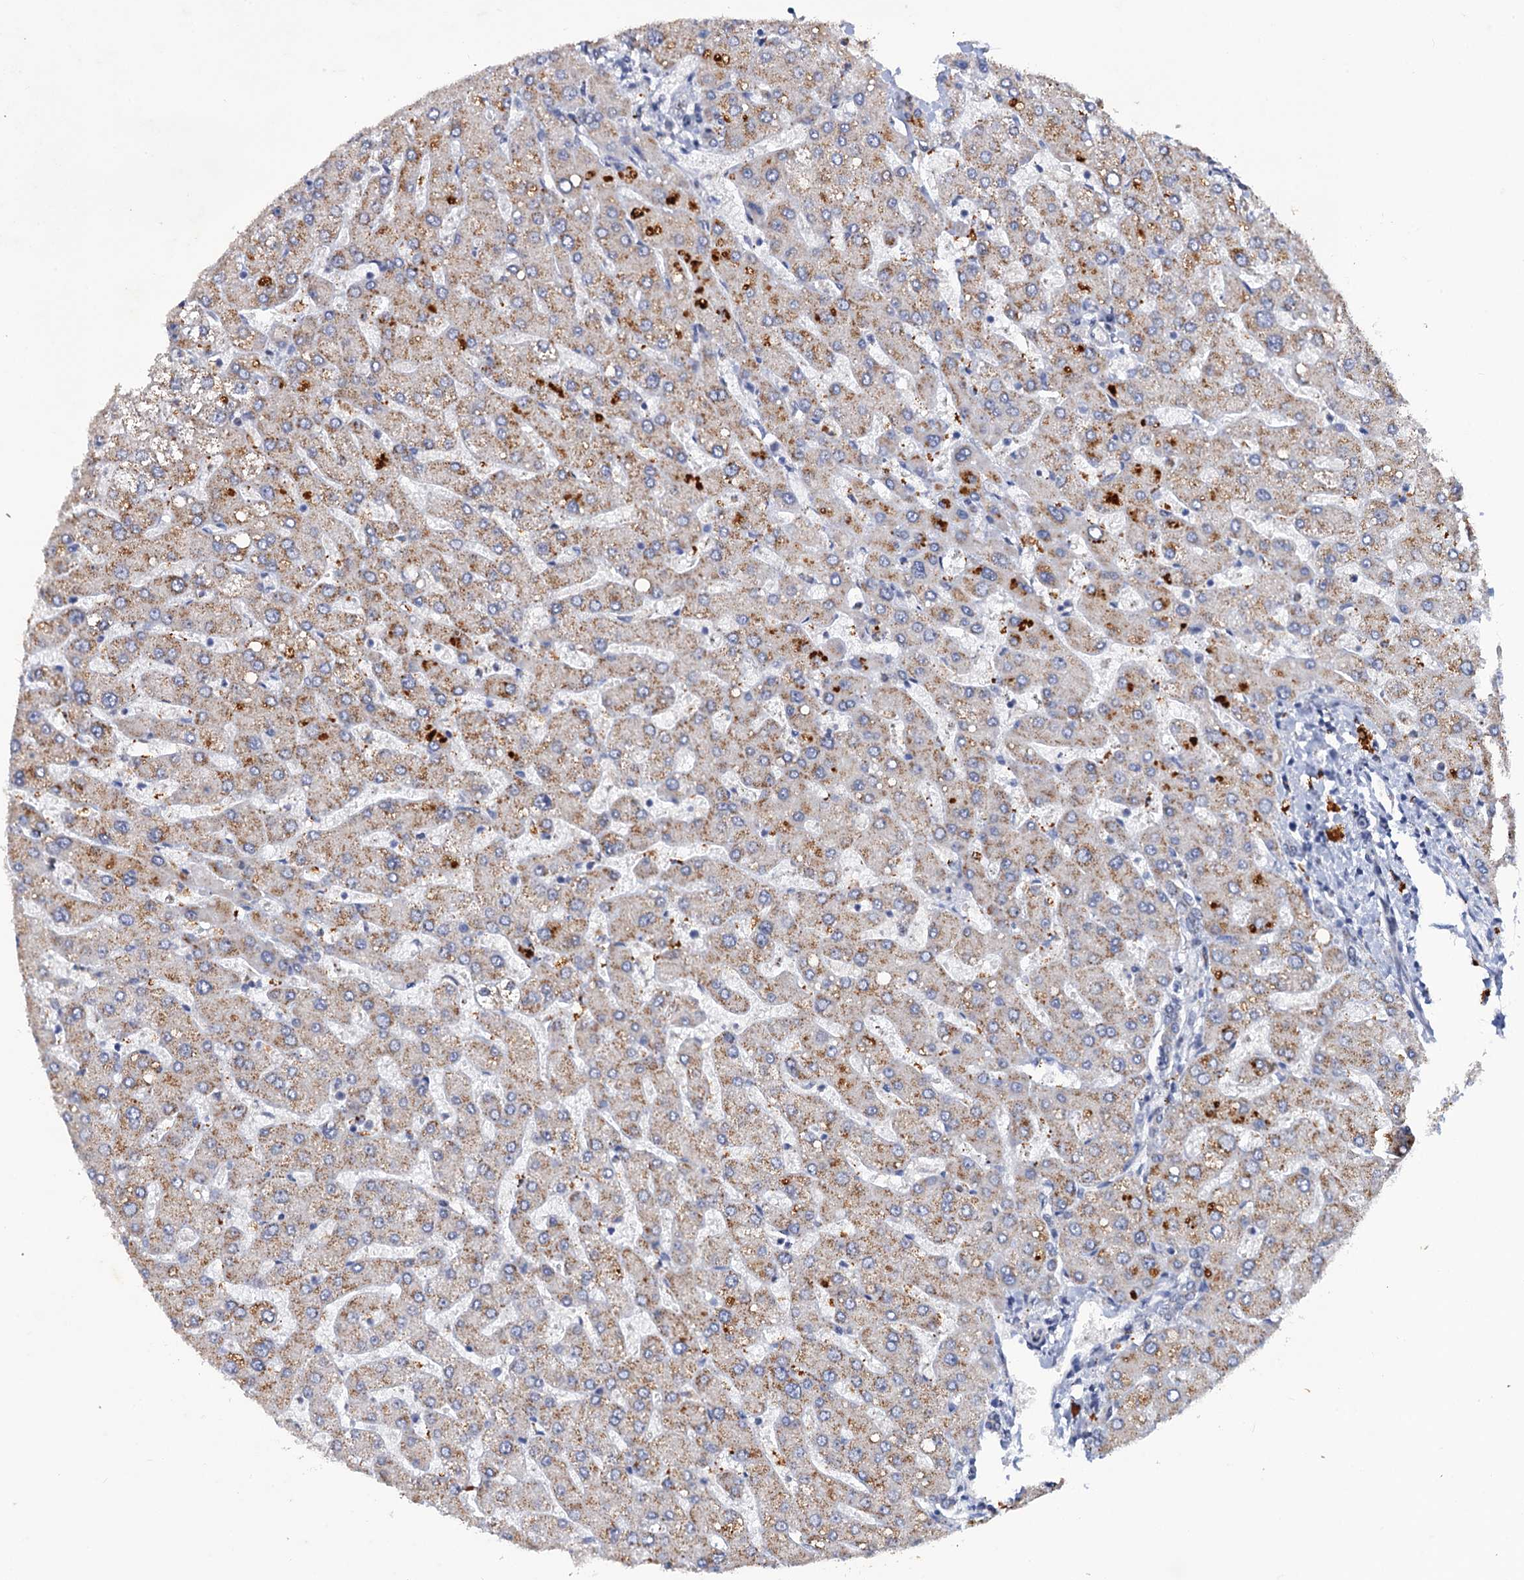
{"staining": {"intensity": "negative", "quantity": "none", "location": "none"}, "tissue": "liver", "cell_type": "Cholangiocytes", "image_type": "normal", "snomed": [{"axis": "morphology", "description": "Normal tissue, NOS"}, {"axis": "topography", "description": "Liver"}], "caption": "A histopathology image of liver stained for a protein reveals no brown staining in cholangiocytes.", "gene": "THAP2", "patient": {"sex": "male", "age": 55}}